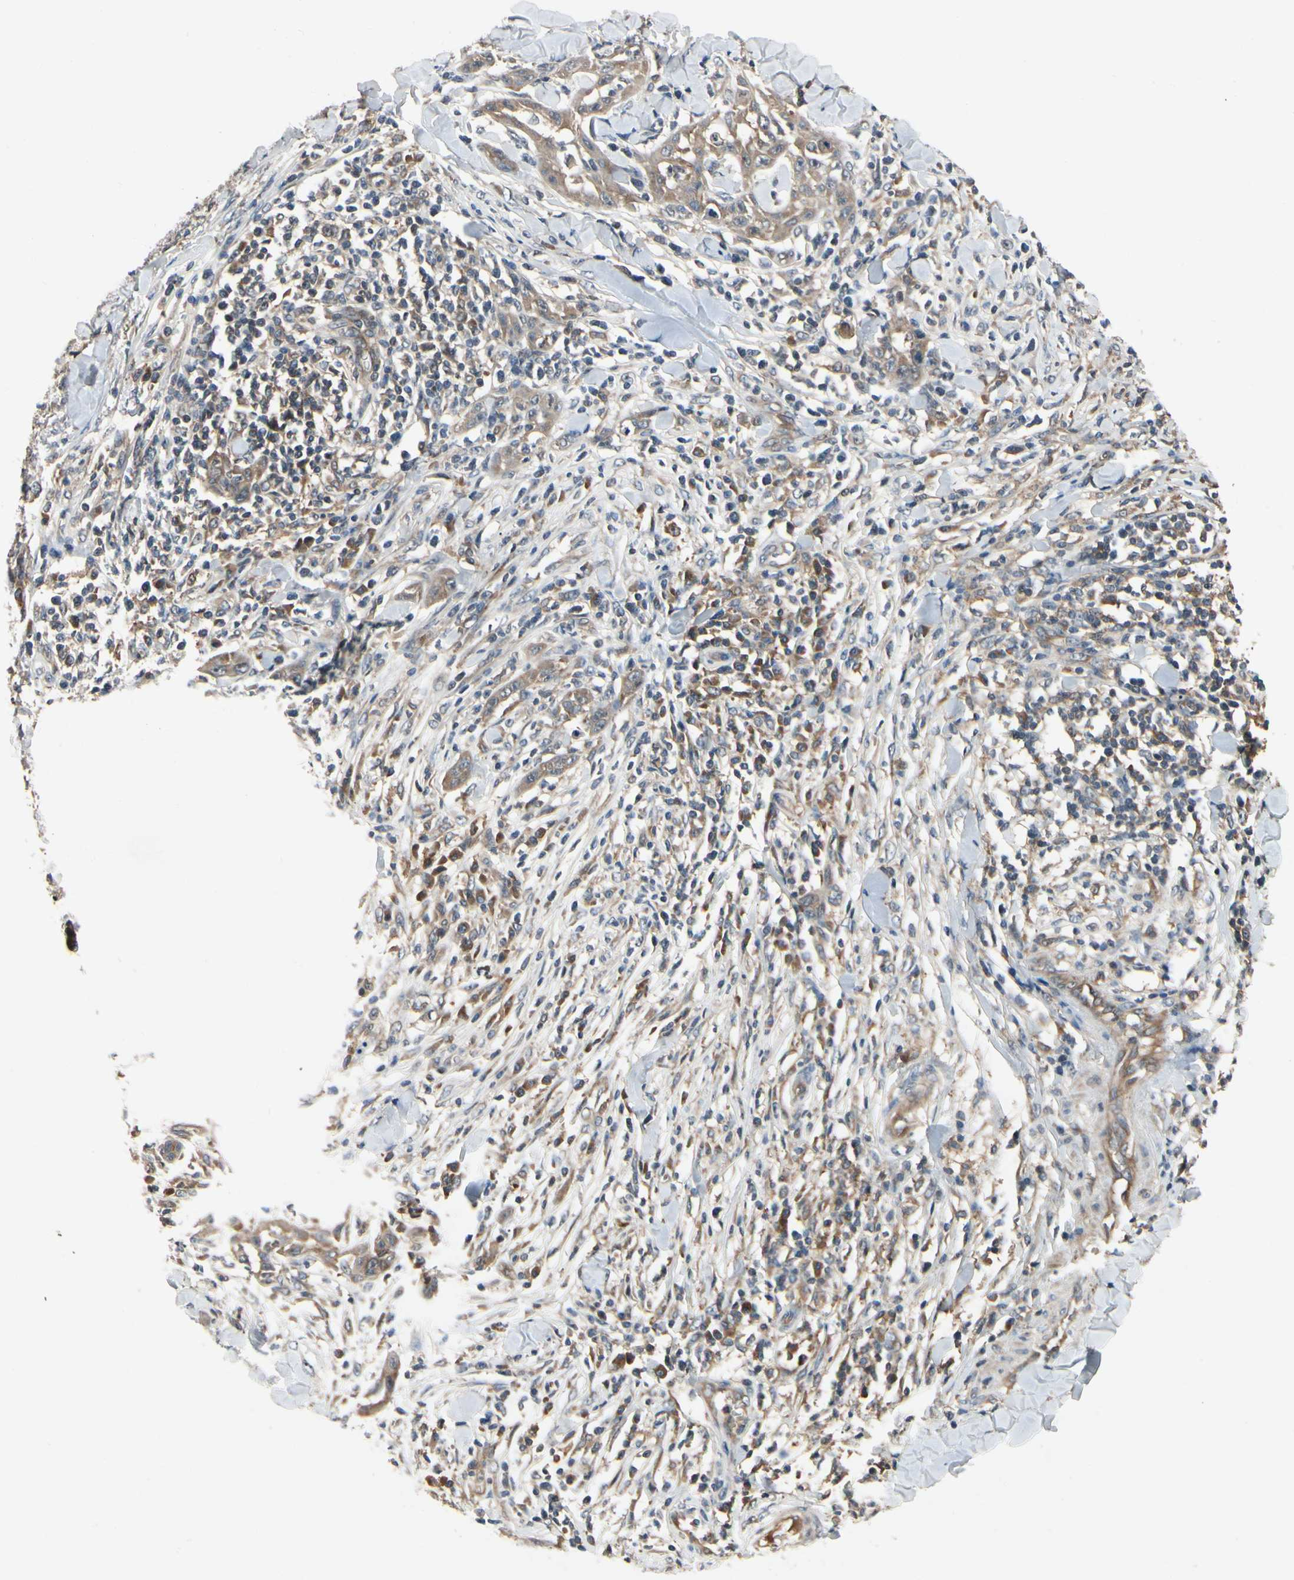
{"staining": {"intensity": "moderate", "quantity": ">75%", "location": "cytoplasmic/membranous"}, "tissue": "skin cancer", "cell_type": "Tumor cells", "image_type": "cancer", "snomed": [{"axis": "morphology", "description": "Squamous cell carcinoma, NOS"}, {"axis": "topography", "description": "Skin"}], "caption": "High-magnification brightfield microscopy of skin cancer (squamous cell carcinoma) stained with DAB (3,3'-diaminobenzidine) (brown) and counterstained with hematoxylin (blue). tumor cells exhibit moderate cytoplasmic/membranous staining is seen in about>75% of cells. (DAB (3,3'-diaminobenzidine) = brown stain, brightfield microscopy at high magnification).", "gene": "RNF14", "patient": {"sex": "male", "age": 24}}